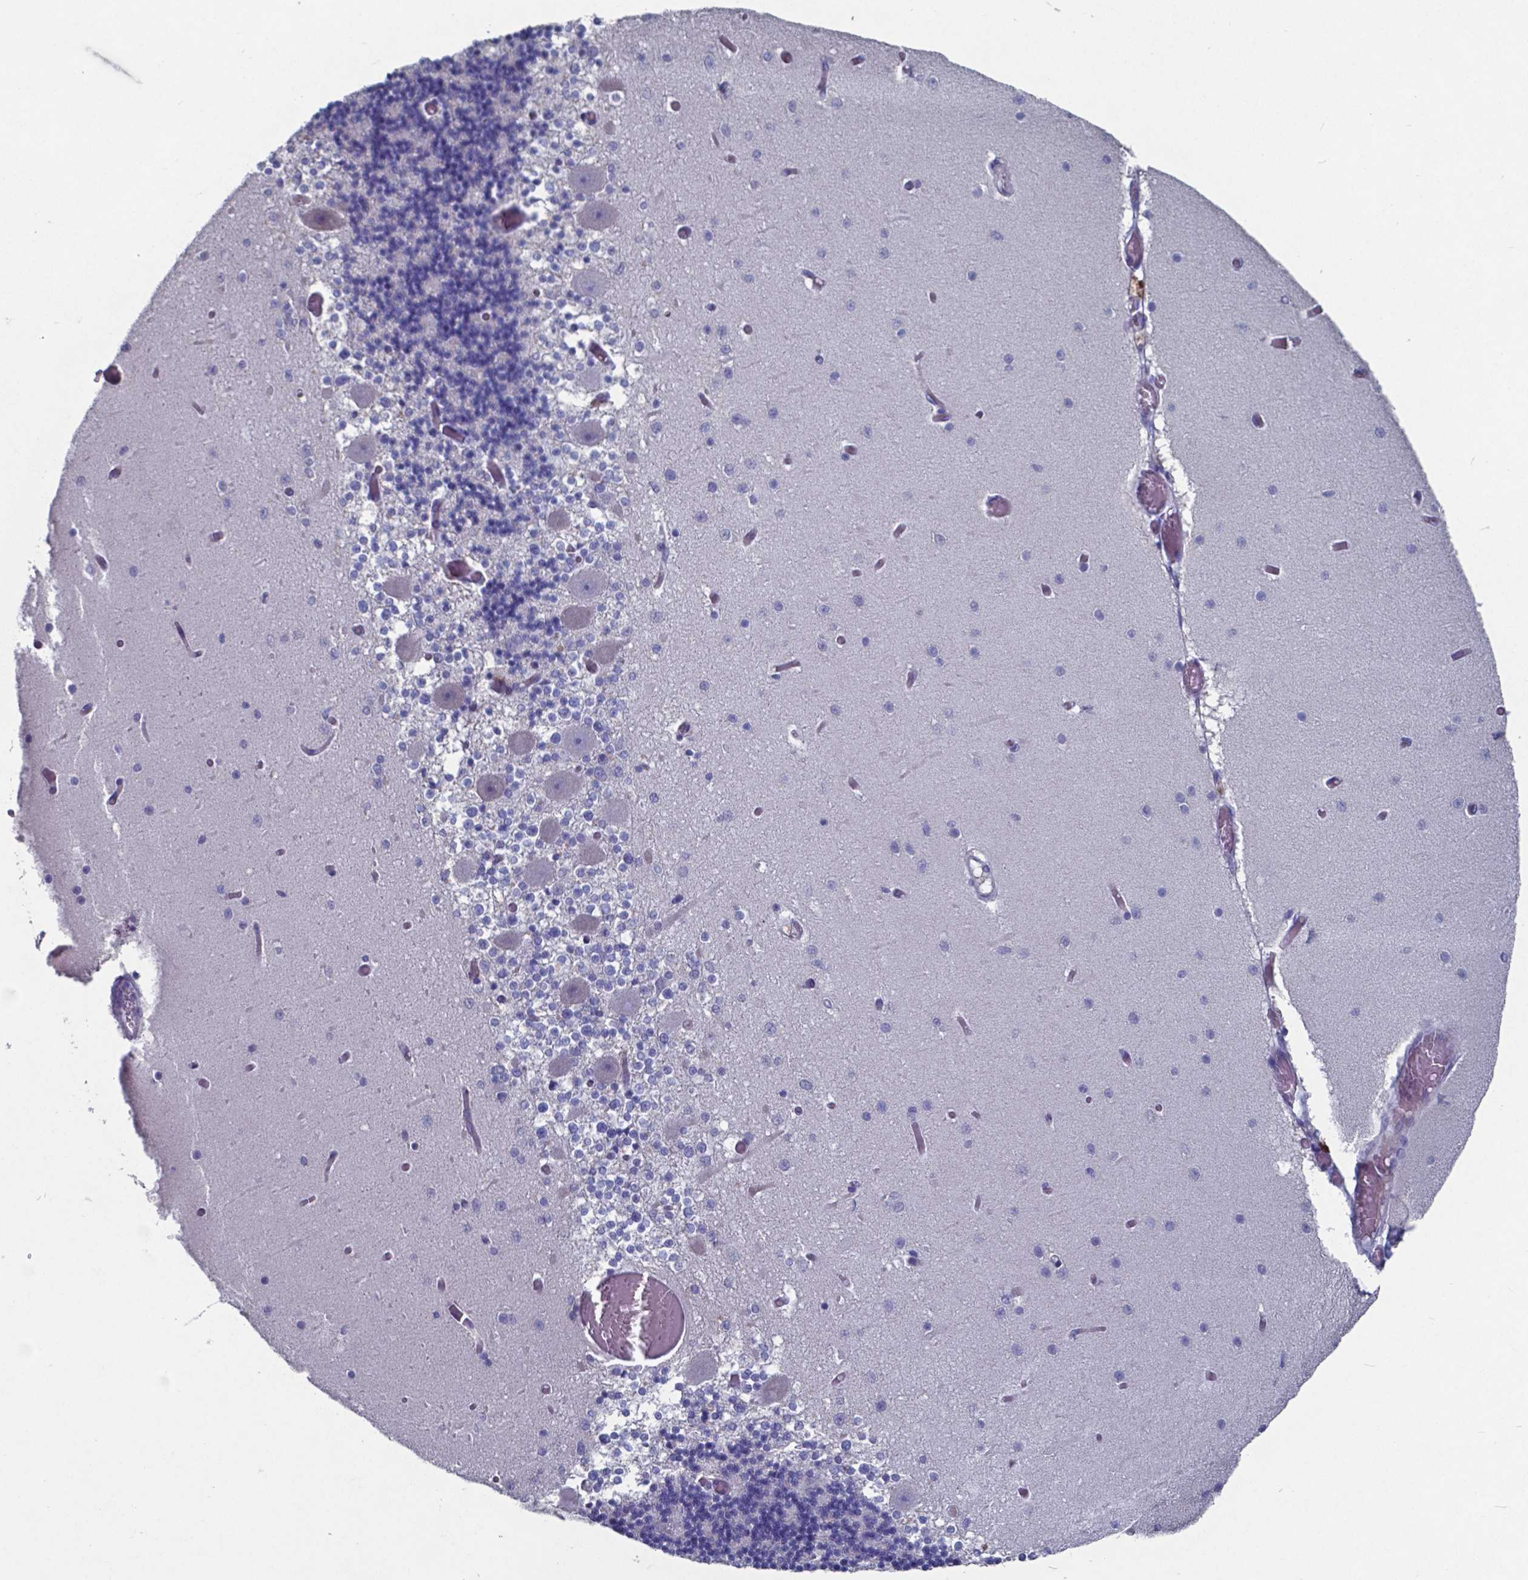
{"staining": {"intensity": "negative", "quantity": "none", "location": "none"}, "tissue": "cerebellum", "cell_type": "Cells in granular layer", "image_type": "normal", "snomed": [{"axis": "morphology", "description": "Normal tissue, NOS"}, {"axis": "topography", "description": "Cerebellum"}], "caption": "Immunohistochemistry (IHC) micrograph of unremarkable cerebellum stained for a protein (brown), which reveals no staining in cells in granular layer. (Stains: DAB (3,3'-diaminobenzidine) immunohistochemistry (IHC) with hematoxylin counter stain, Microscopy: brightfield microscopy at high magnification).", "gene": "TTR", "patient": {"sex": "female", "age": 28}}